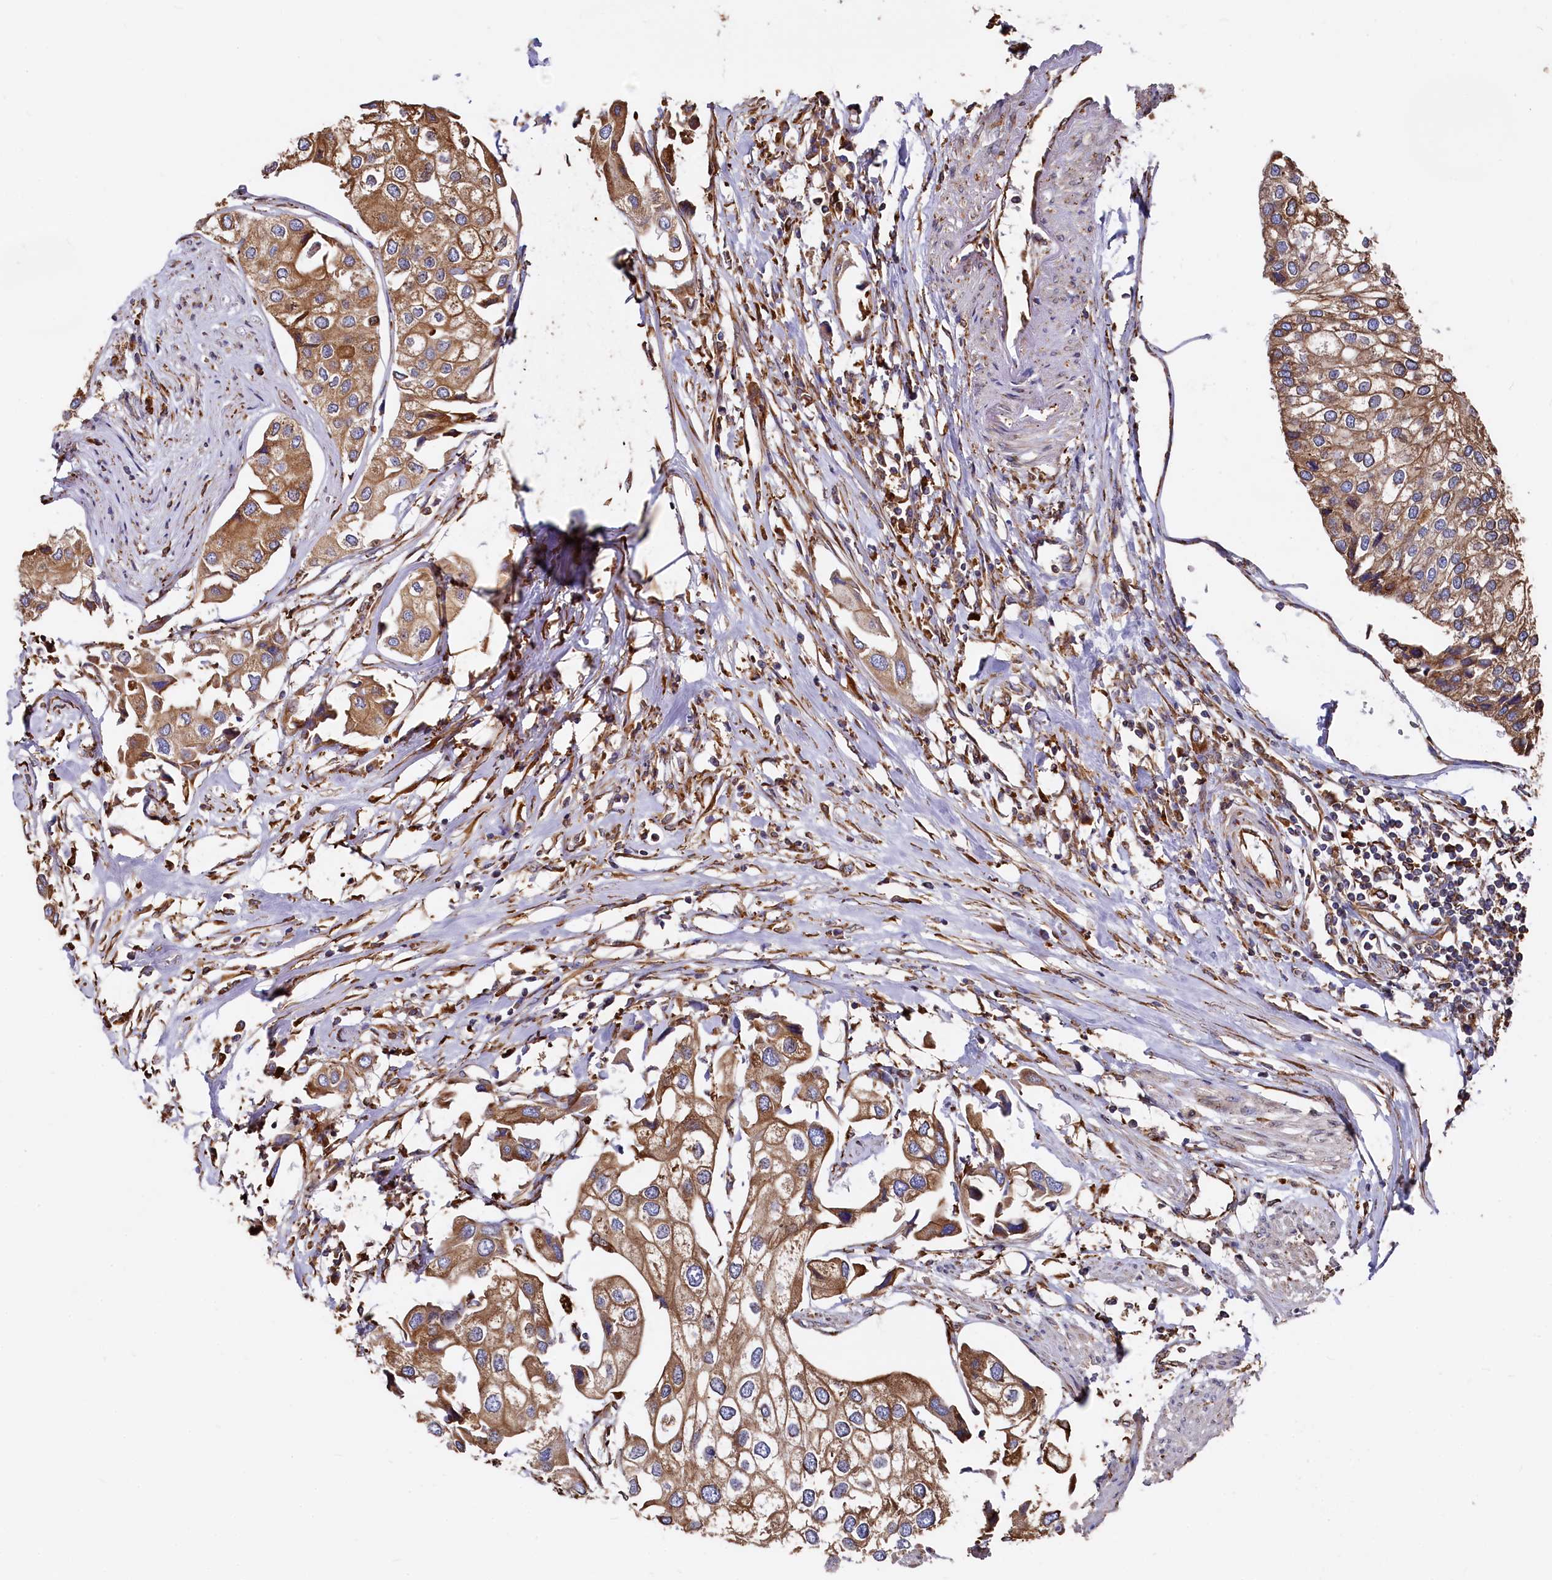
{"staining": {"intensity": "moderate", "quantity": ">75%", "location": "cytoplasmic/membranous"}, "tissue": "urothelial cancer", "cell_type": "Tumor cells", "image_type": "cancer", "snomed": [{"axis": "morphology", "description": "Urothelial carcinoma, High grade"}, {"axis": "topography", "description": "Urinary bladder"}], "caption": "Immunohistochemistry (DAB (3,3'-diaminobenzidine)) staining of urothelial cancer demonstrates moderate cytoplasmic/membranous protein expression in approximately >75% of tumor cells.", "gene": "NEURL1B", "patient": {"sex": "male", "age": 64}}